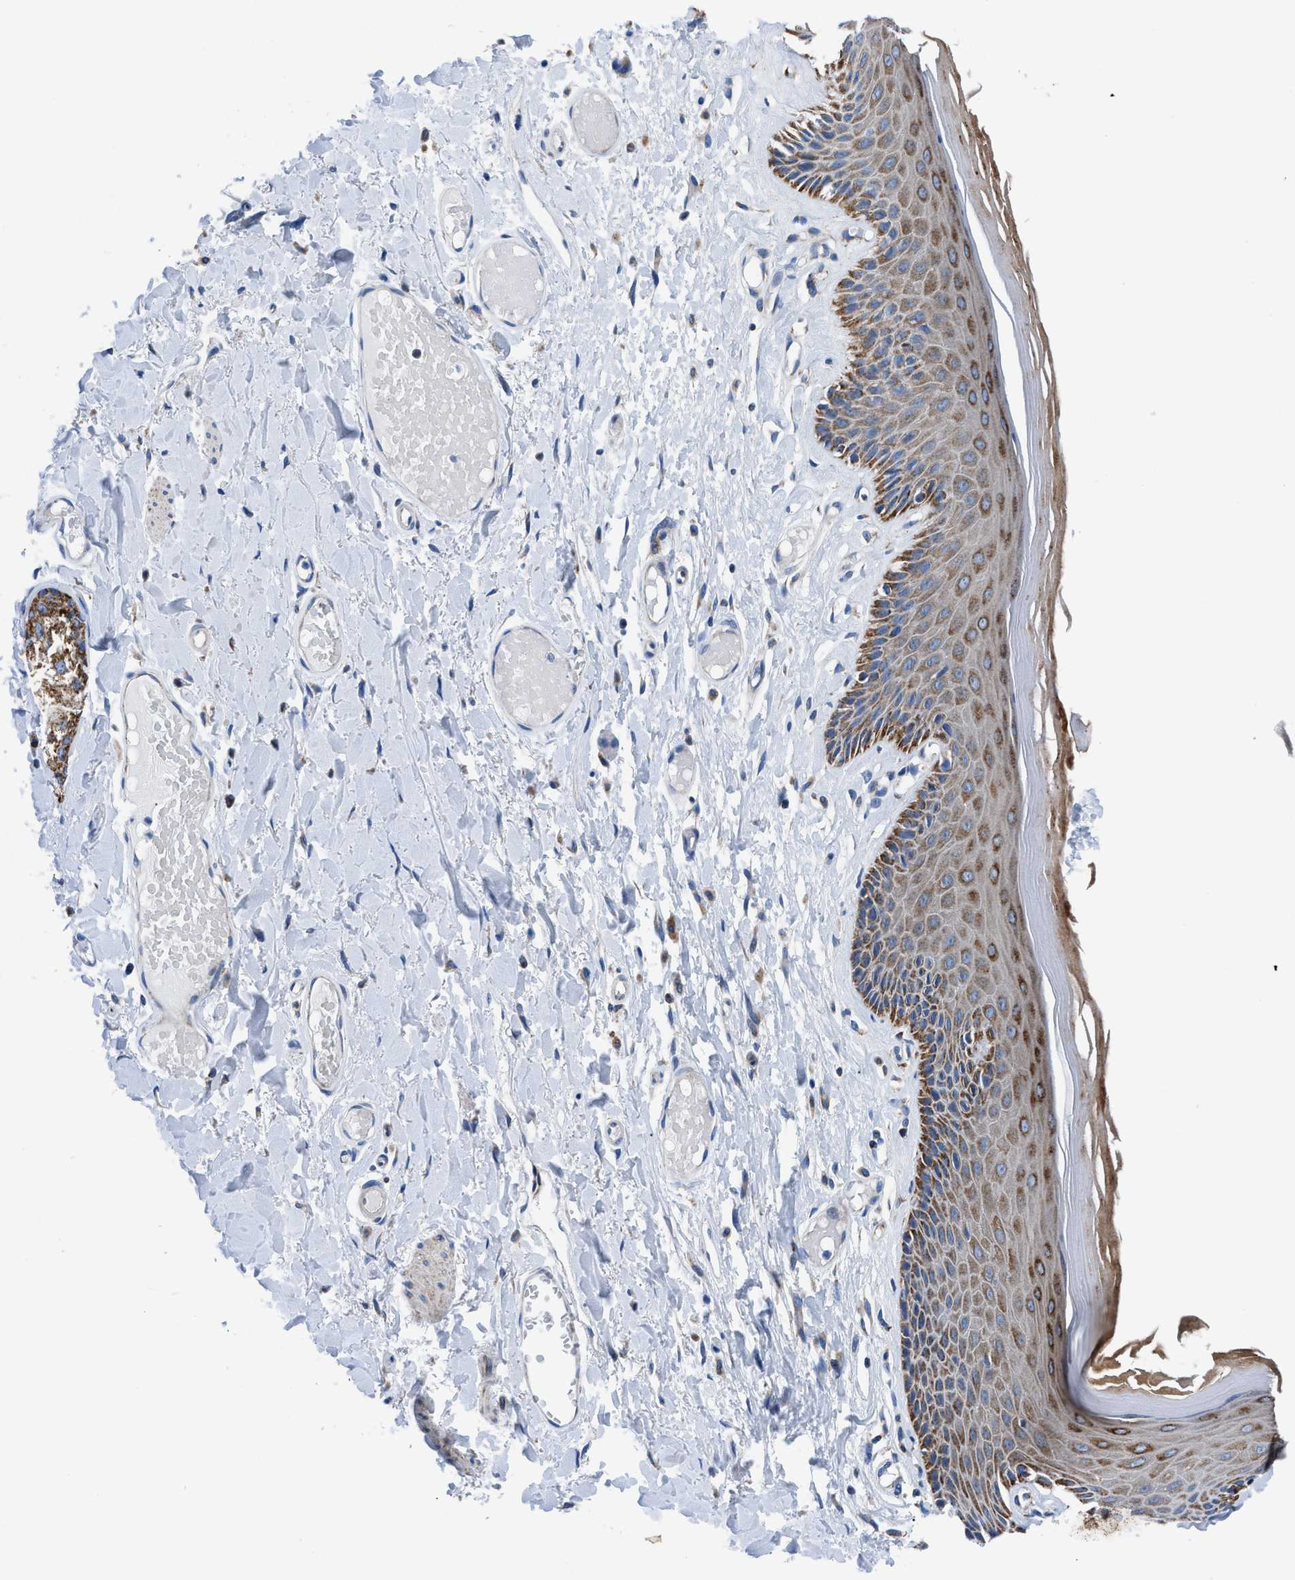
{"staining": {"intensity": "moderate", "quantity": ">75%", "location": "cytoplasmic/membranous"}, "tissue": "skin", "cell_type": "Epidermal cells", "image_type": "normal", "snomed": [{"axis": "morphology", "description": "Normal tissue, NOS"}, {"axis": "topography", "description": "Vulva"}], "caption": "Normal skin demonstrates moderate cytoplasmic/membranous staining in about >75% of epidermal cells The staining is performed using DAB brown chromogen to label protein expression. The nuclei are counter-stained blue using hematoxylin..", "gene": "ZDHHC3", "patient": {"sex": "female", "age": 73}}